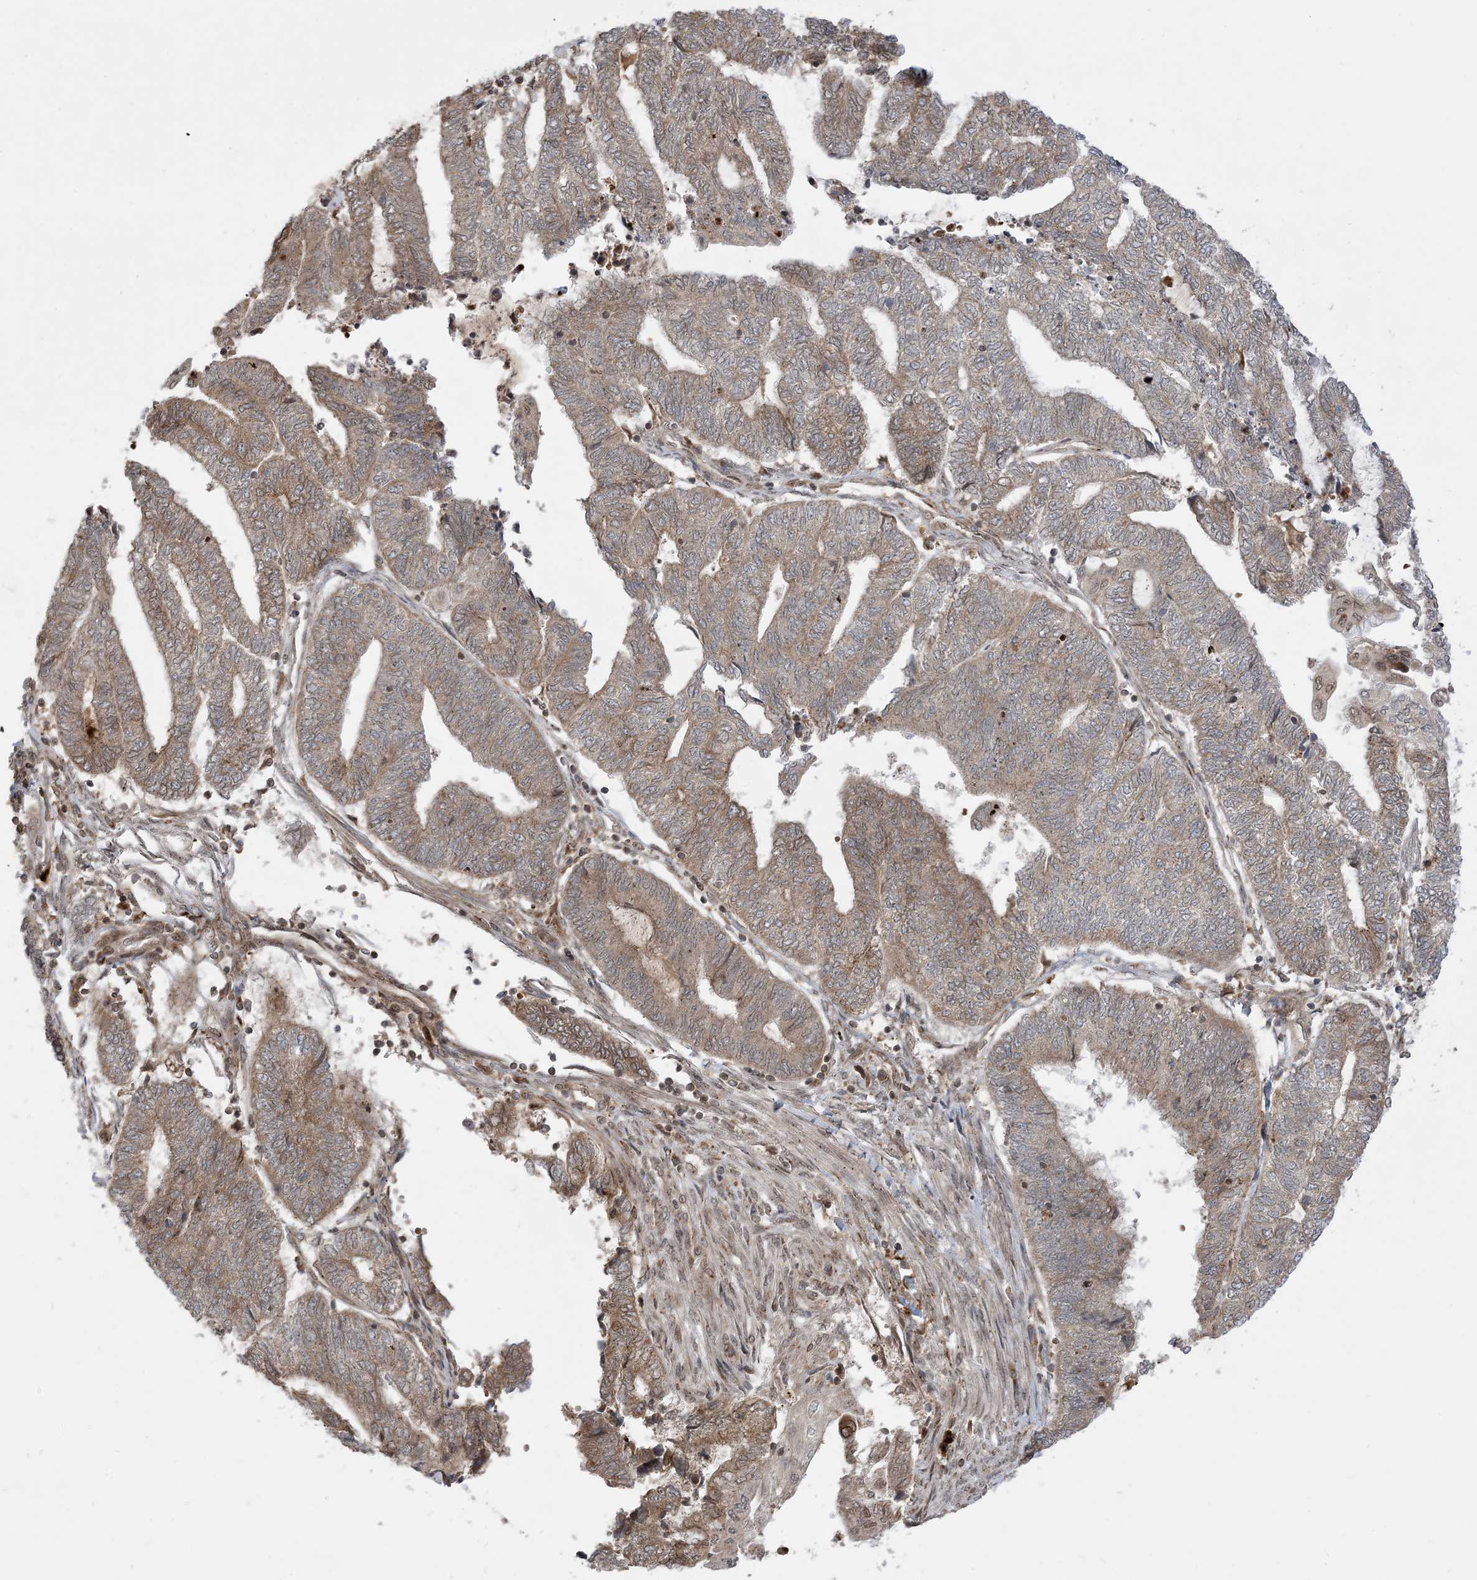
{"staining": {"intensity": "moderate", "quantity": "25%-75%", "location": "cytoplasmic/membranous"}, "tissue": "endometrial cancer", "cell_type": "Tumor cells", "image_type": "cancer", "snomed": [{"axis": "morphology", "description": "Adenocarcinoma, NOS"}, {"axis": "topography", "description": "Uterus"}, {"axis": "topography", "description": "Endometrium"}], "caption": "High-magnification brightfield microscopy of adenocarcinoma (endometrial) stained with DAB (3,3'-diaminobenzidine) (brown) and counterstained with hematoxylin (blue). tumor cells exhibit moderate cytoplasmic/membranous expression is appreciated in about25%-75% of cells.", "gene": "CASP4", "patient": {"sex": "female", "age": 70}}